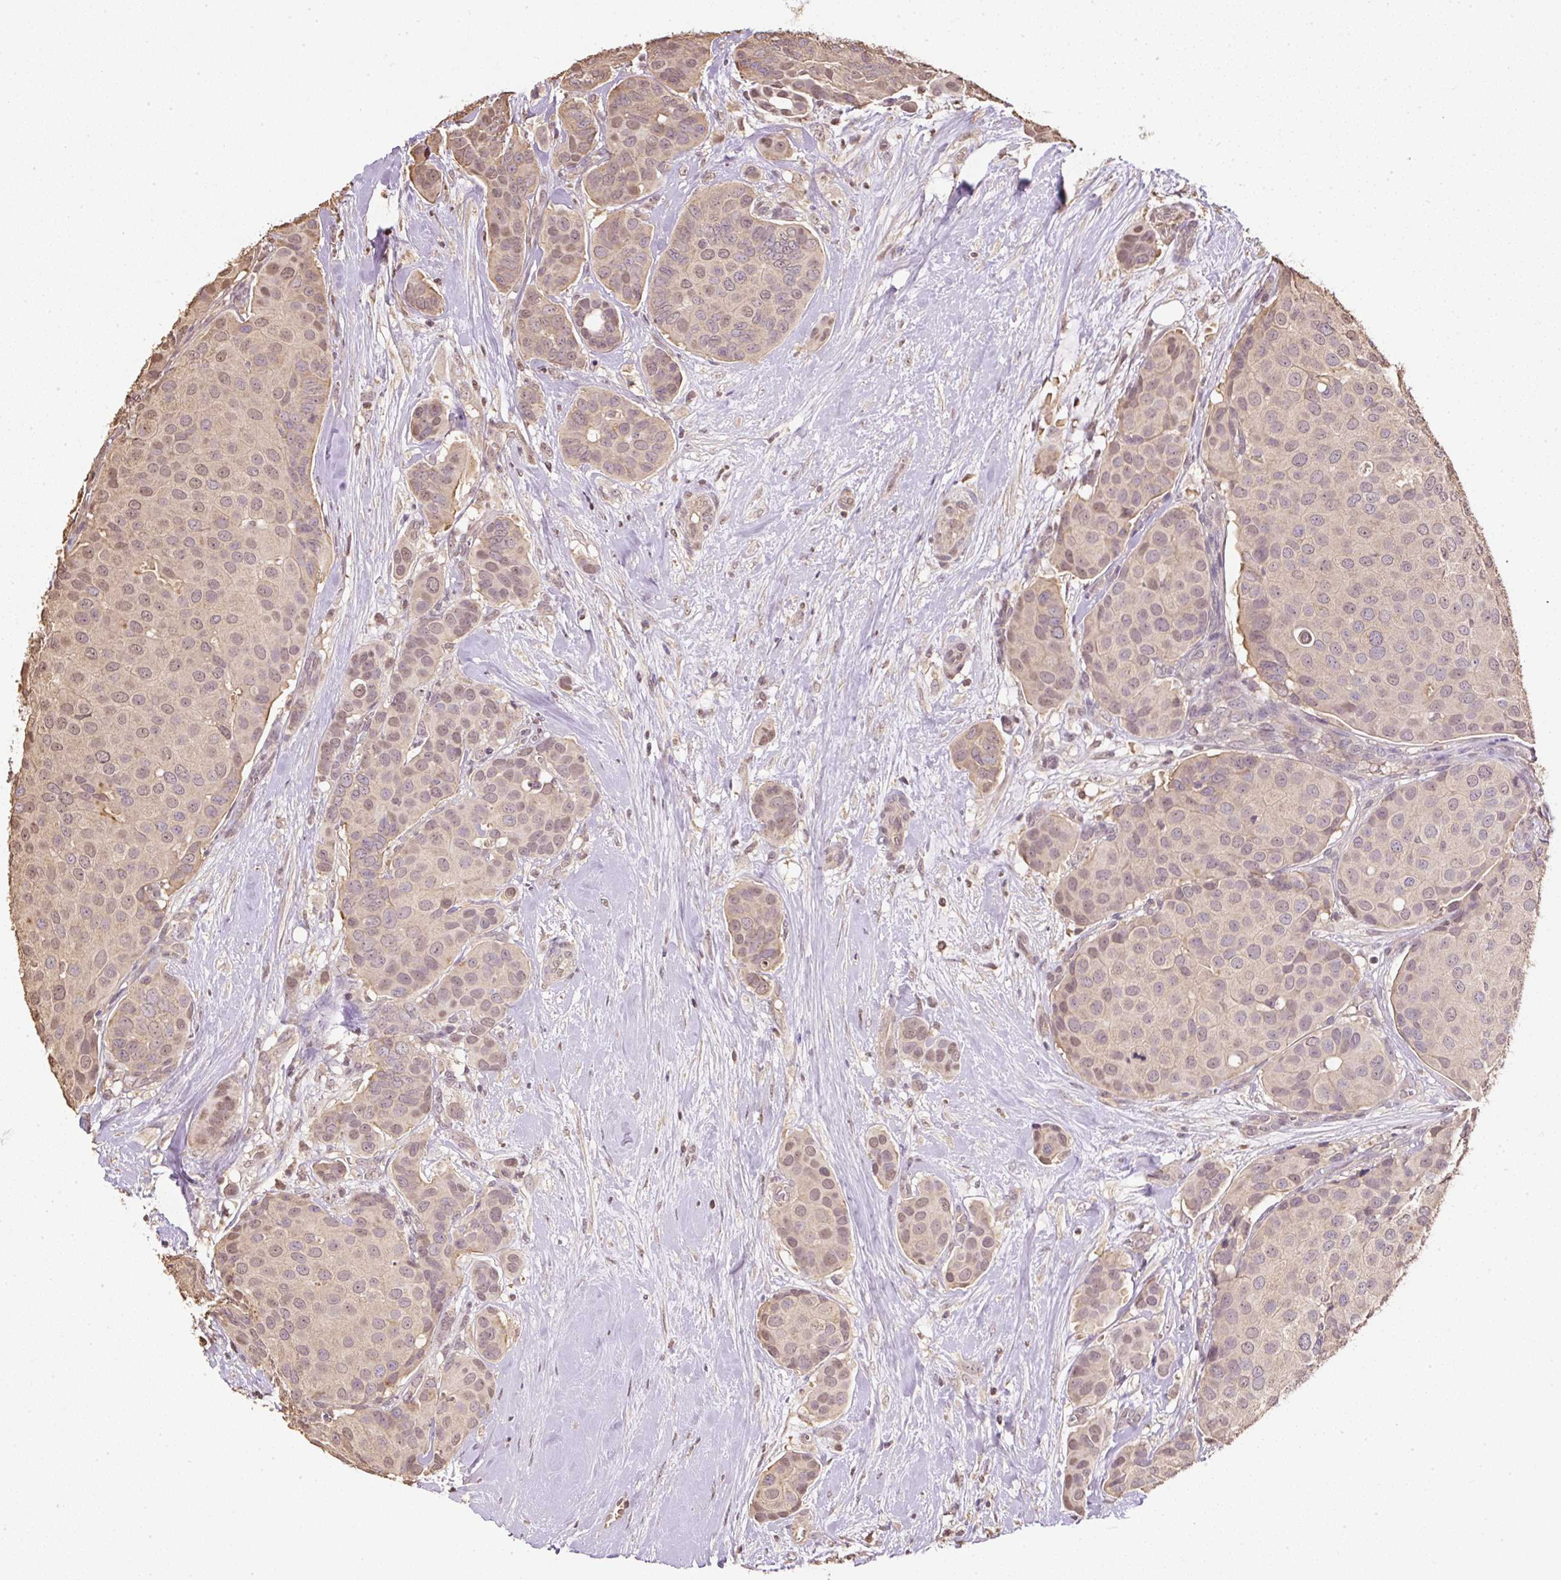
{"staining": {"intensity": "weak", "quantity": "25%-75%", "location": "nuclear"}, "tissue": "breast cancer", "cell_type": "Tumor cells", "image_type": "cancer", "snomed": [{"axis": "morphology", "description": "Duct carcinoma"}, {"axis": "topography", "description": "Breast"}], "caption": "Breast intraductal carcinoma was stained to show a protein in brown. There is low levels of weak nuclear expression in about 25%-75% of tumor cells.", "gene": "TMEM170B", "patient": {"sex": "female", "age": 70}}